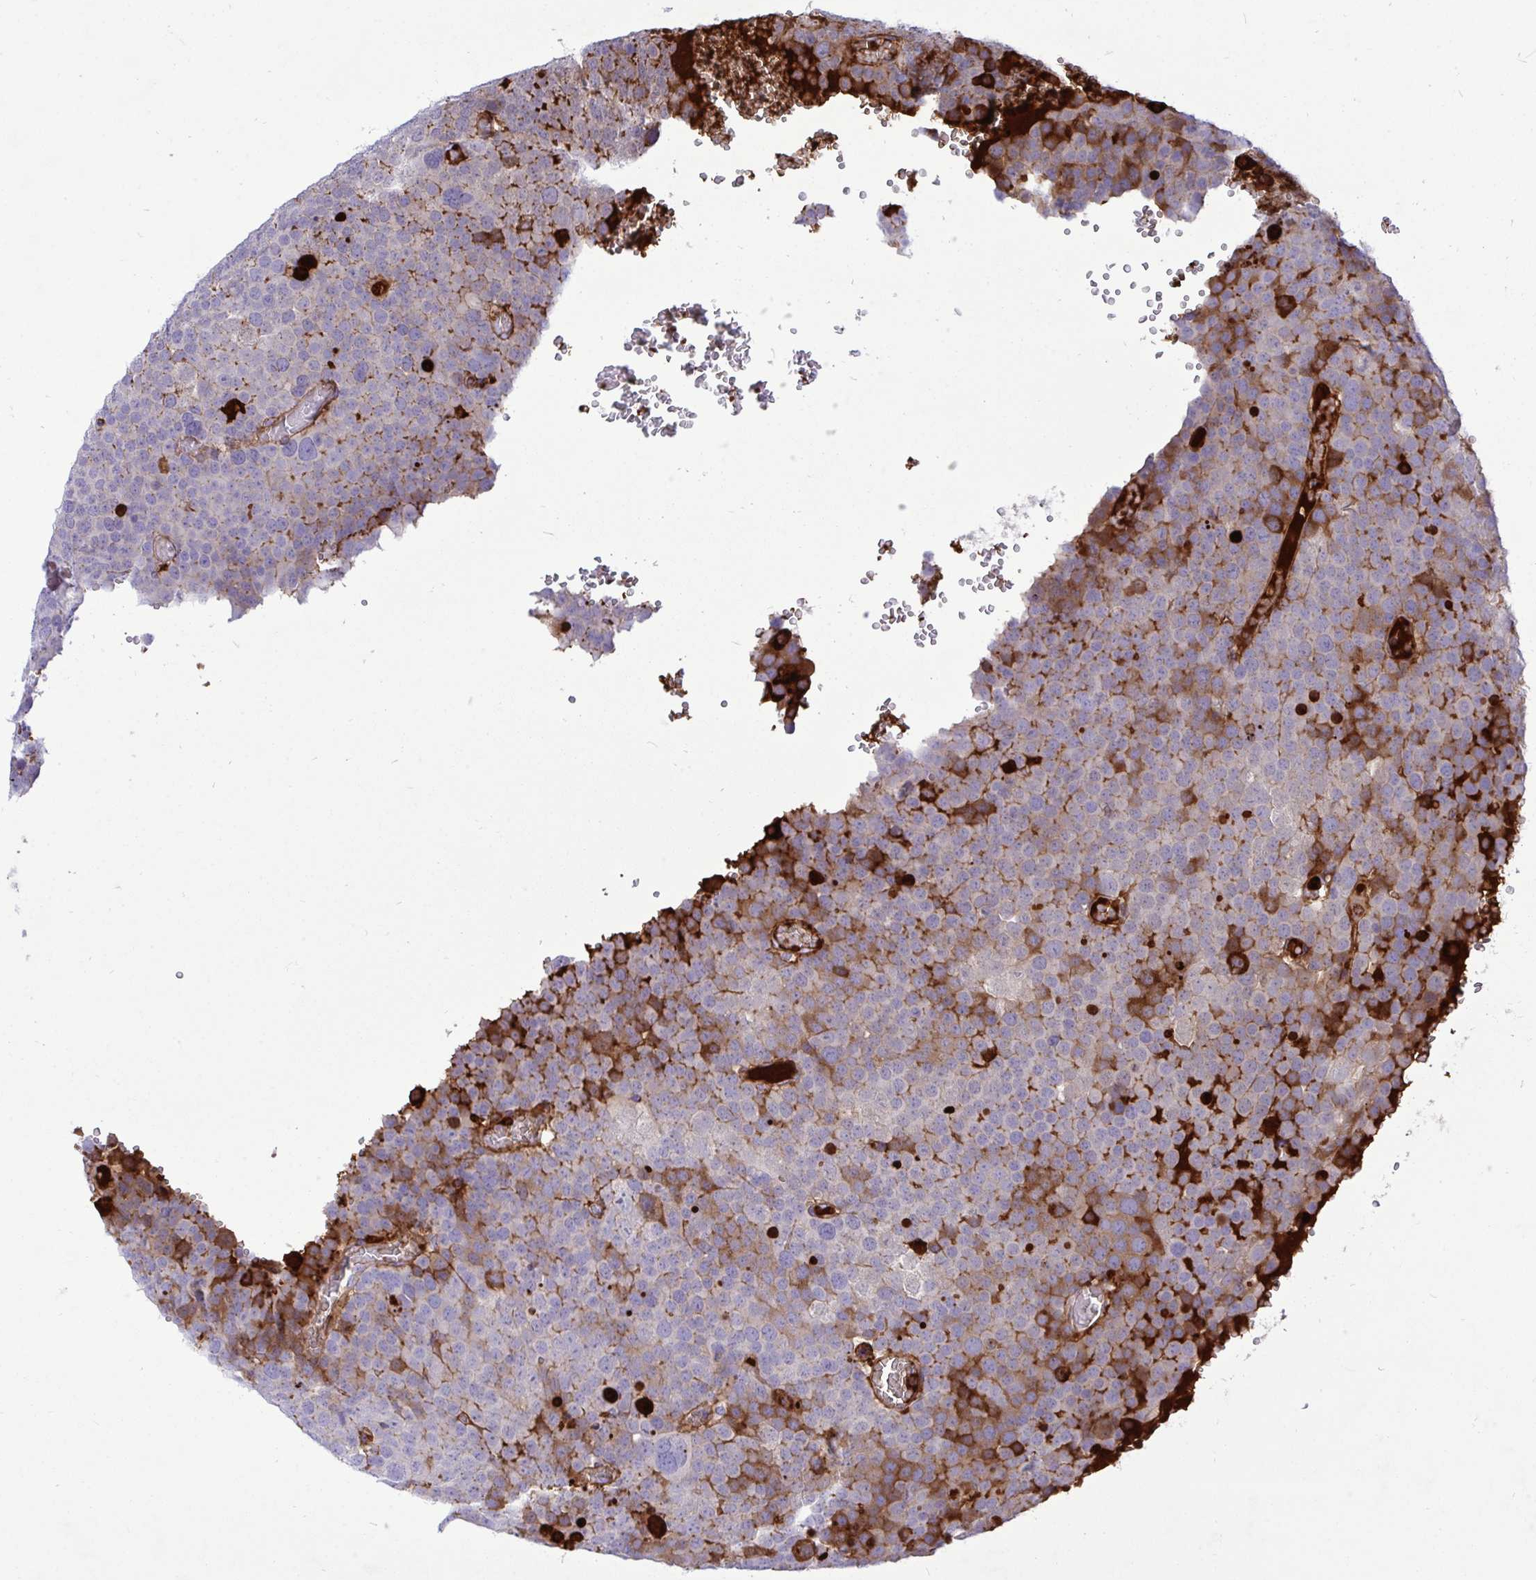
{"staining": {"intensity": "strong", "quantity": "<25%", "location": "cytoplasmic/membranous"}, "tissue": "testis cancer", "cell_type": "Tumor cells", "image_type": "cancer", "snomed": [{"axis": "morphology", "description": "Seminoma, NOS"}, {"axis": "topography", "description": "Testis"}], "caption": "Human testis cancer (seminoma) stained with a brown dye shows strong cytoplasmic/membranous positive expression in about <25% of tumor cells.", "gene": "F2", "patient": {"sex": "male", "age": 71}}